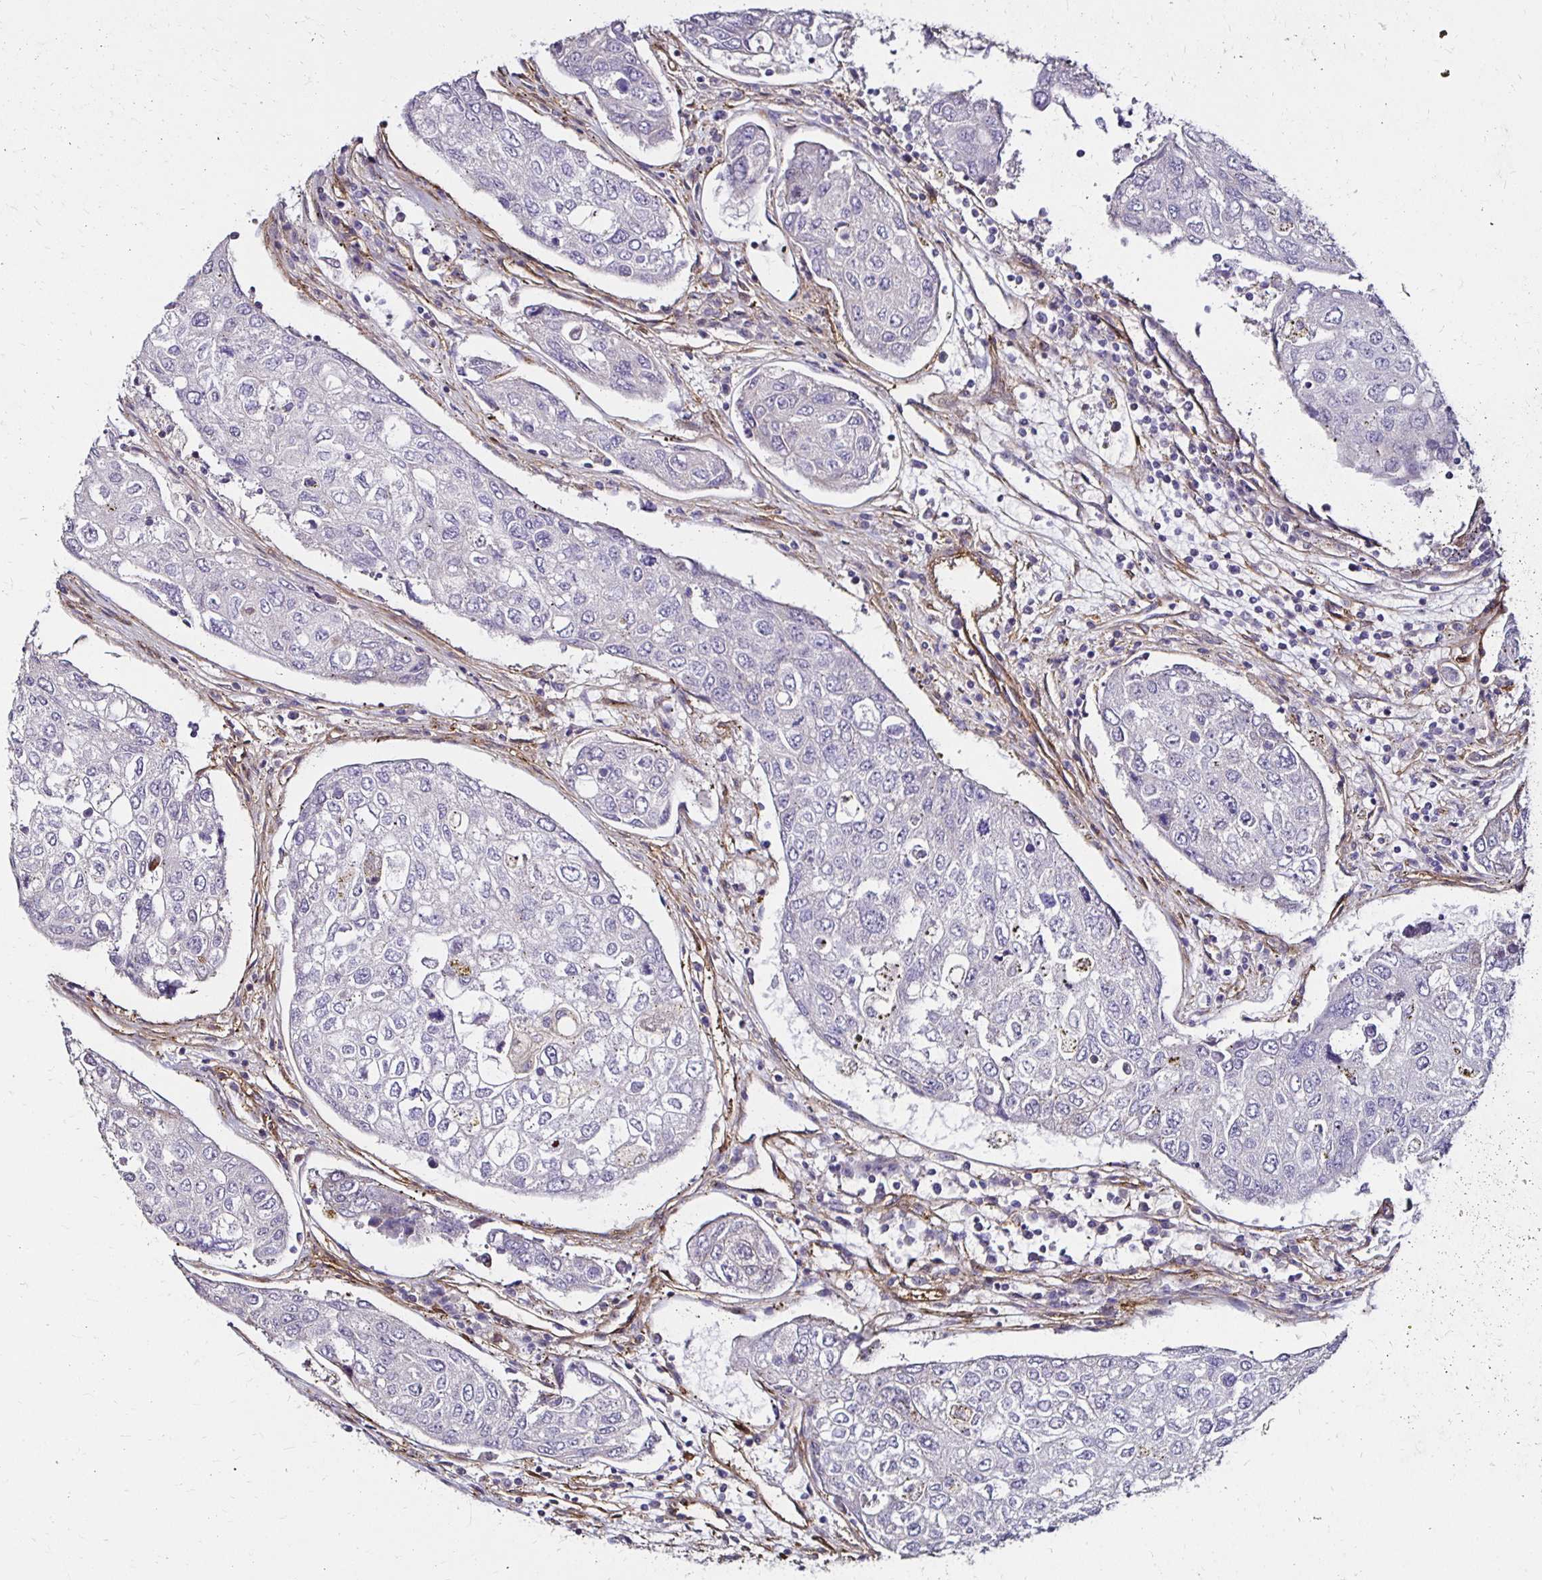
{"staining": {"intensity": "negative", "quantity": "none", "location": "none"}, "tissue": "urothelial cancer", "cell_type": "Tumor cells", "image_type": "cancer", "snomed": [{"axis": "morphology", "description": "Urothelial carcinoma, High grade"}, {"axis": "topography", "description": "Lymph node"}, {"axis": "topography", "description": "Urinary bladder"}], "caption": "Tumor cells show no significant expression in urothelial carcinoma (high-grade). (DAB immunohistochemistry visualized using brightfield microscopy, high magnification).", "gene": "ITGB1", "patient": {"sex": "male", "age": 51}}